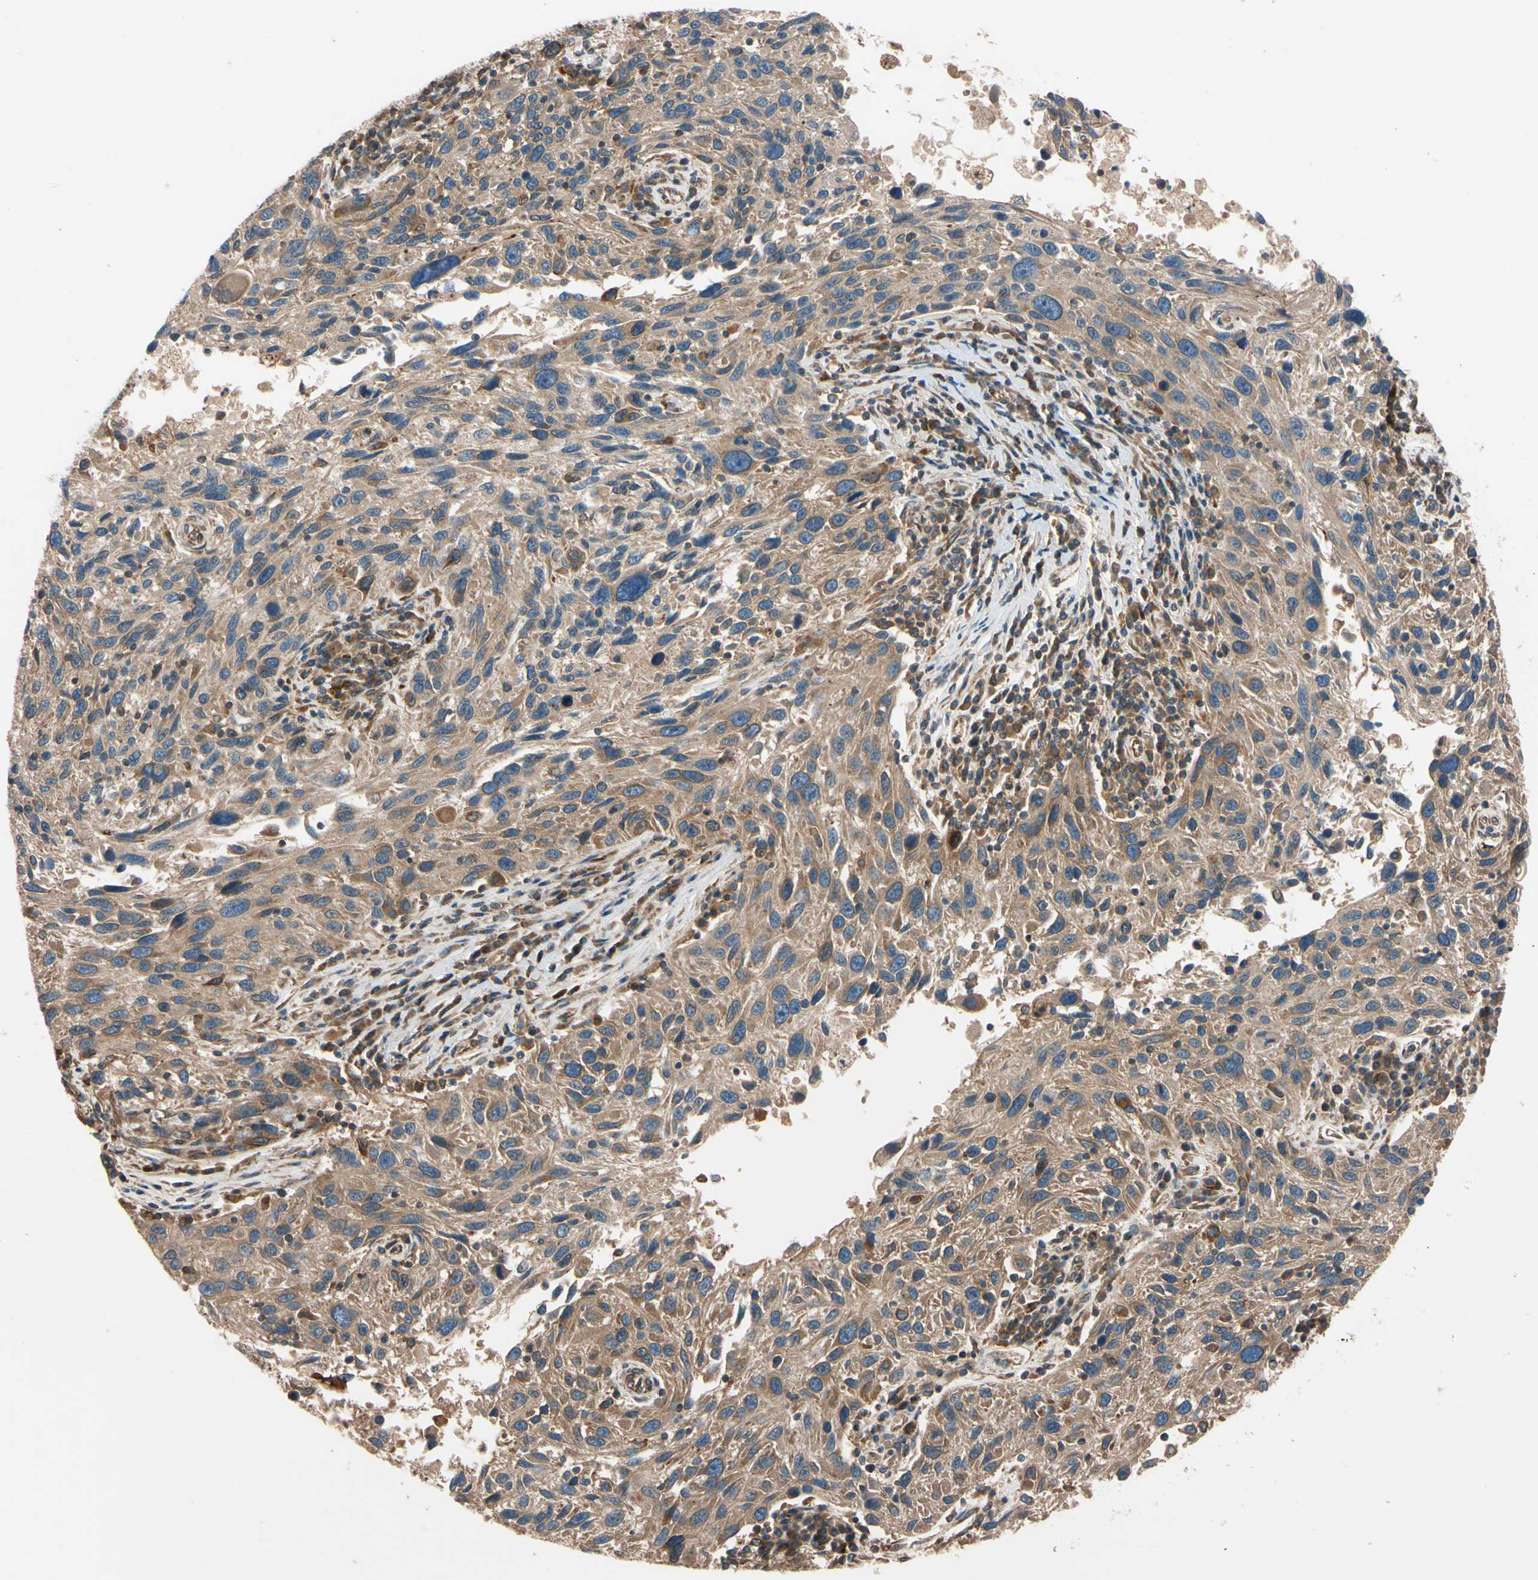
{"staining": {"intensity": "moderate", "quantity": ">75%", "location": "cytoplasmic/membranous"}, "tissue": "melanoma", "cell_type": "Tumor cells", "image_type": "cancer", "snomed": [{"axis": "morphology", "description": "Malignant melanoma, NOS"}, {"axis": "topography", "description": "Skin"}], "caption": "A photomicrograph of human melanoma stained for a protein exhibits moderate cytoplasmic/membranous brown staining in tumor cells. Nuclei are stained in blue.", "gene": "PHYH", "patient": {"sex": "male", "age": 53}}